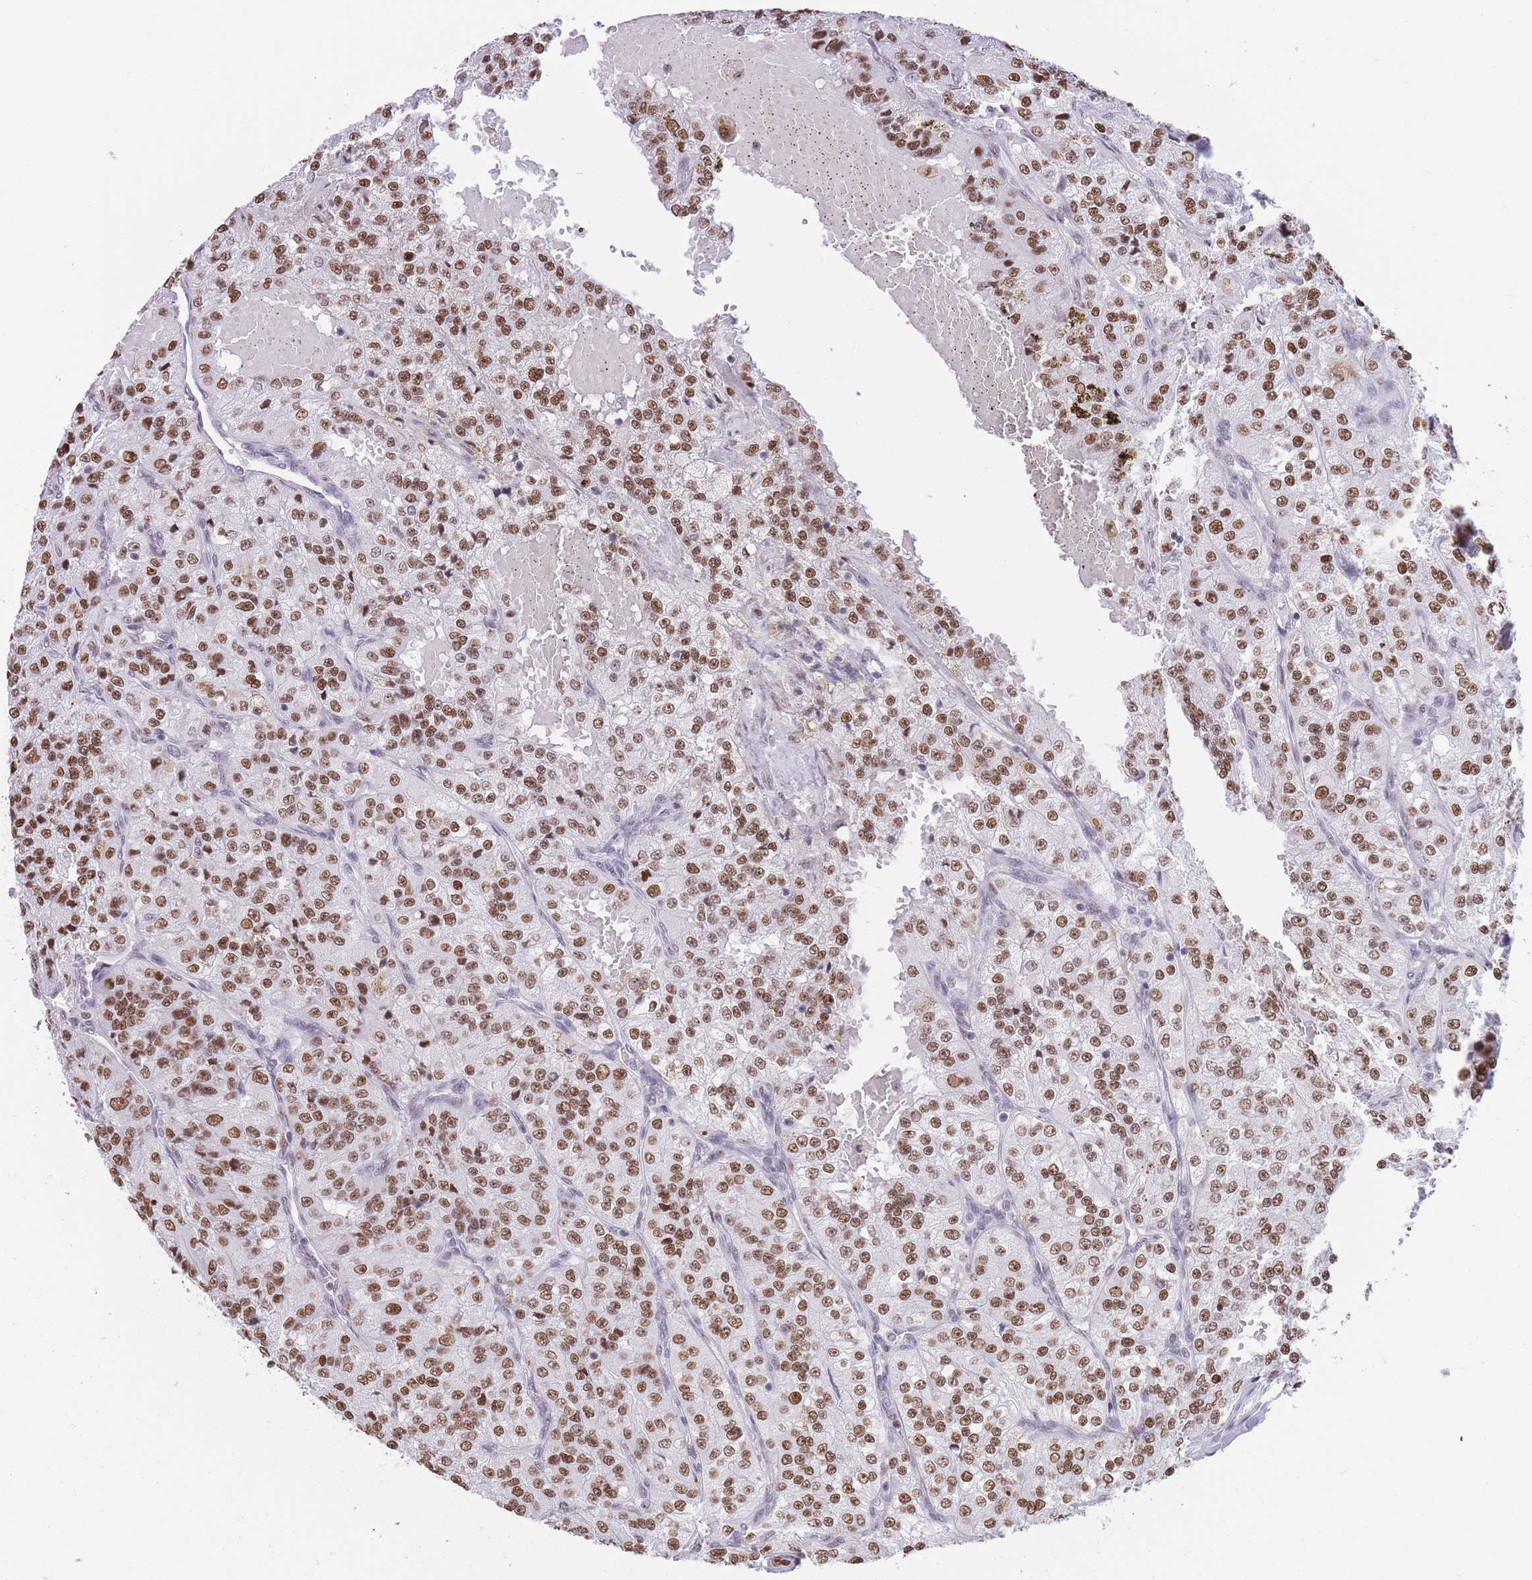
{"staining": {"intensity": "moderate", "quantity": ">75%", "location": "nuclear"}, "tissue": "renal cancer", "cell_type": "Tumor cells", "image_type": "cancer", "snomed": [{"axis": "morphology", "description": "Adenocarcinoma, NOS"}, {"axis": "topography", "description": "Kidney"}], "caption": "Adenocarcinoma (renal) stained for a protein (brown) displays moderate nuclear positive positivity in about >75% of tumor cells.", "gene": "EVC2", "patient": {"sex": "female", "age": 63}}